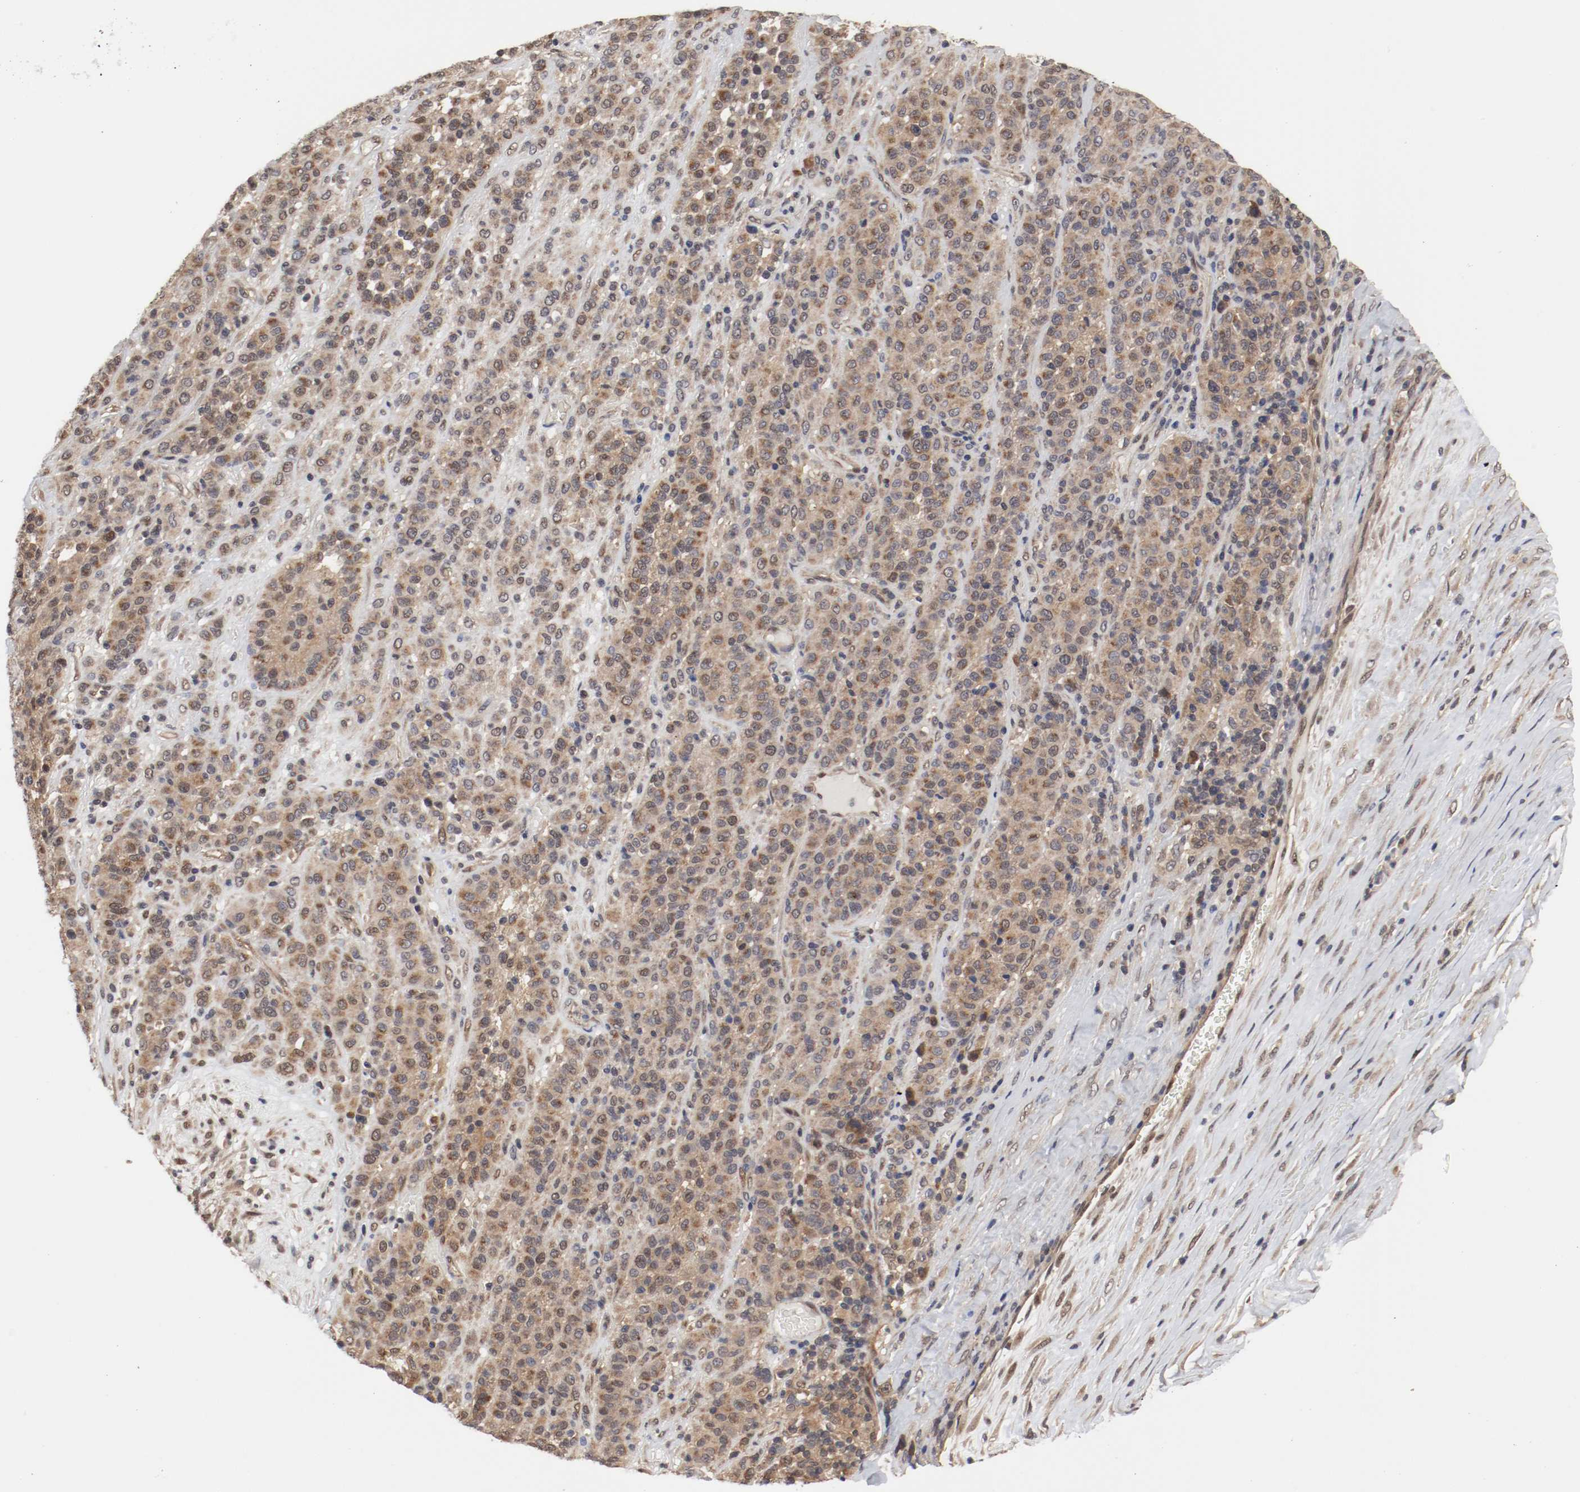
{"staining": {"intensity": "moderate", "quantity": ">75%", "location": "cytoplasmic/membranous"}, "tissue": "melanoma", "cell_type": "Tumor cells", "image_type": "cancer", "snomed": [{"axis": "morphology", "description": "Malignant melanoma, Metastatic site"}, {"axis": "topography", "description": "Pancreas"}], "caption": "Immunohistochemical staining of malignant melanoma (metastatic site) displays medium levels of moderate cytoplasmic/membranous staining in about >75% of tumor cells.", "gene": "AFG3L2", "patient": {"sex": "female", "age": 30}}